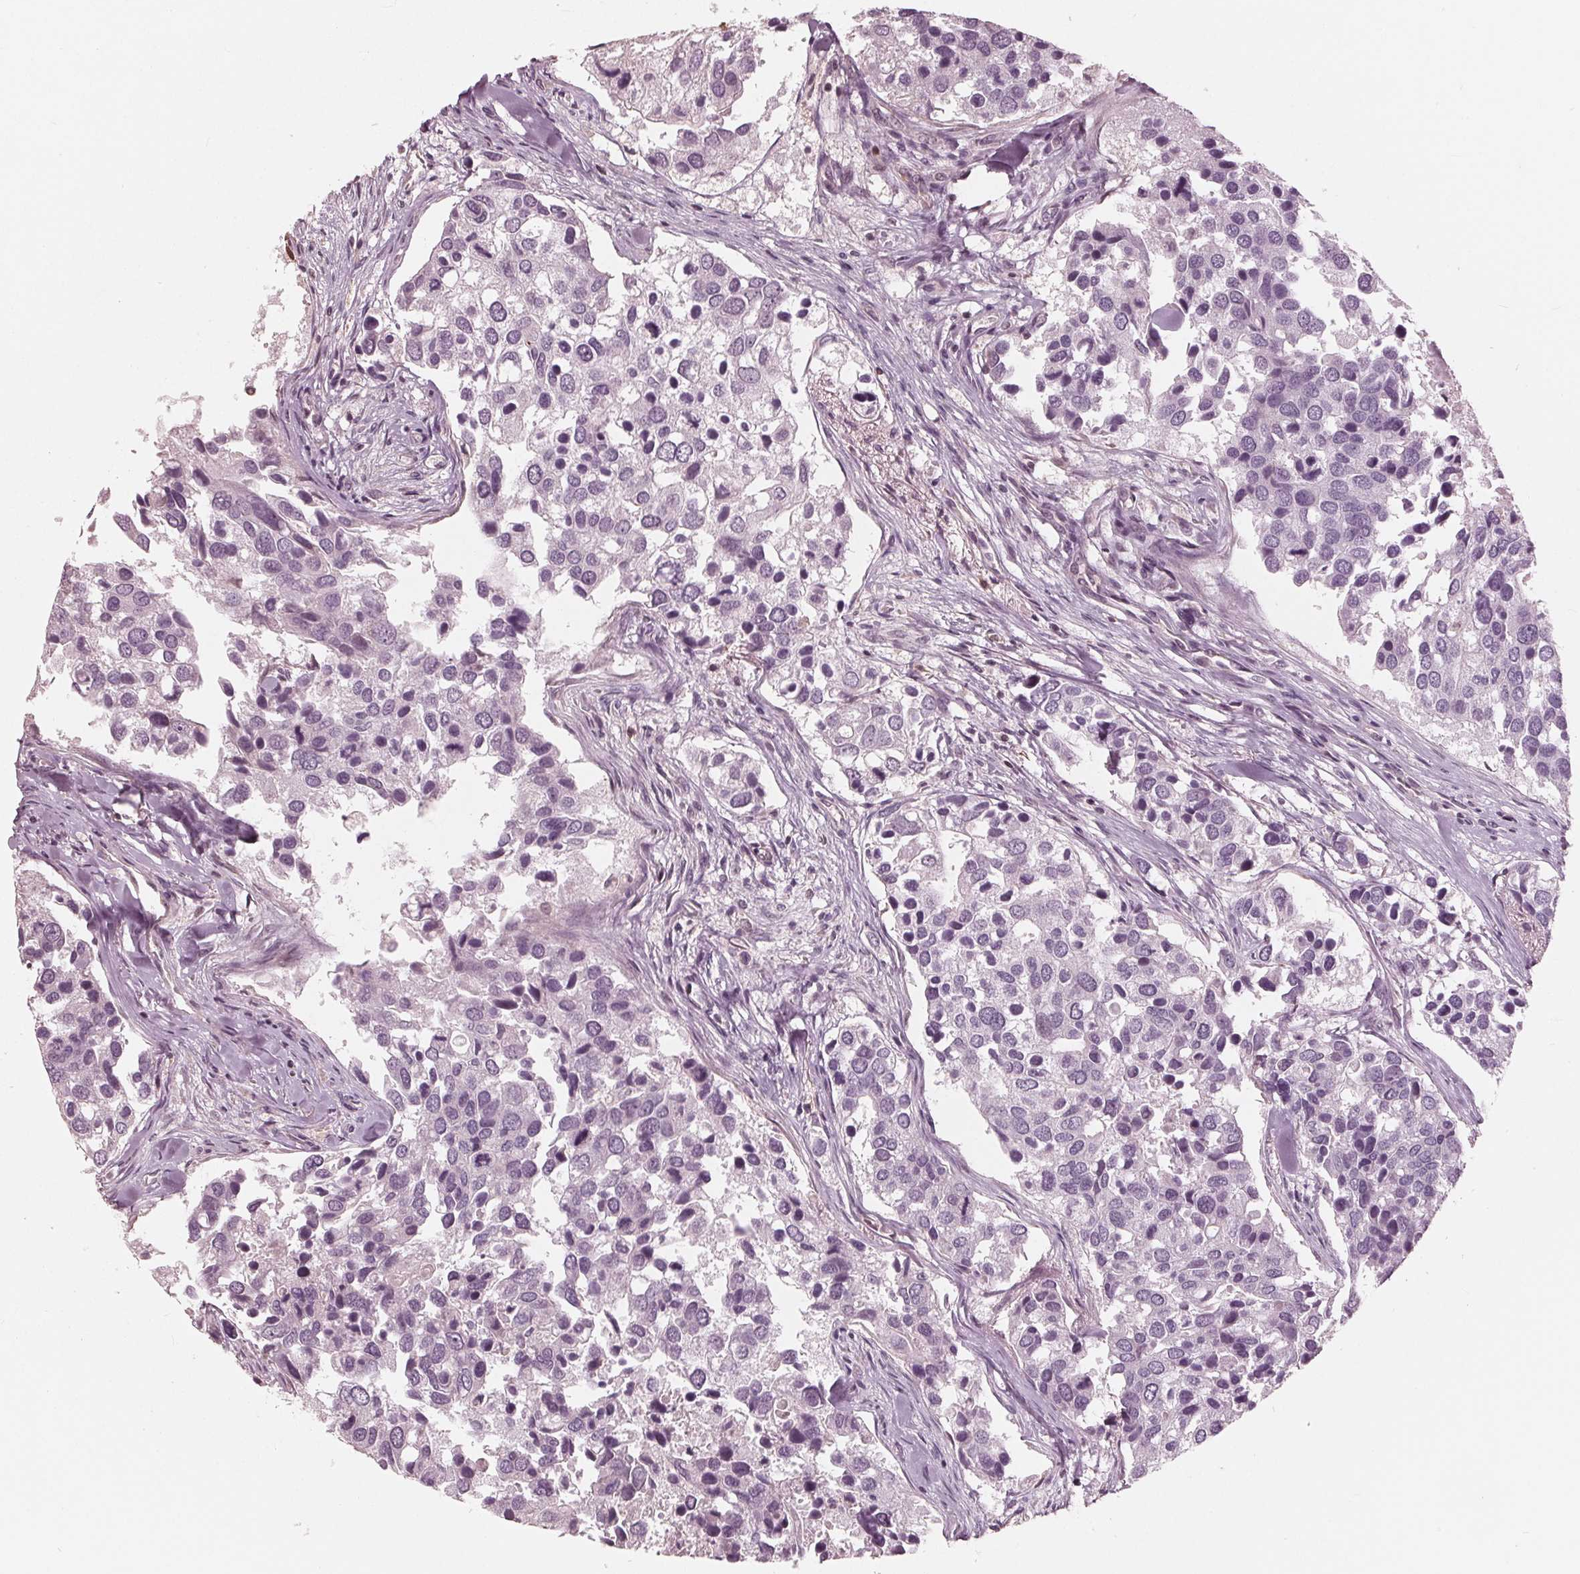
{"staining": {"intensity": "negative", "quantity": "none", "location": "none"}, "tissue": "breast cancer", "cell_type": "Tumor cells", "image_type": "cancer", "snomed": [{"axis": "morphology", "description": "Duct carcinoma"}, {"axis": "topography", "description": "Breast"}], "caption": "An image of breast intraductal carcinoma stained for a protein displays no brown staining in tumor cells.", "gene": "ING3", "patient": {"sex": "female", "age": 83}}